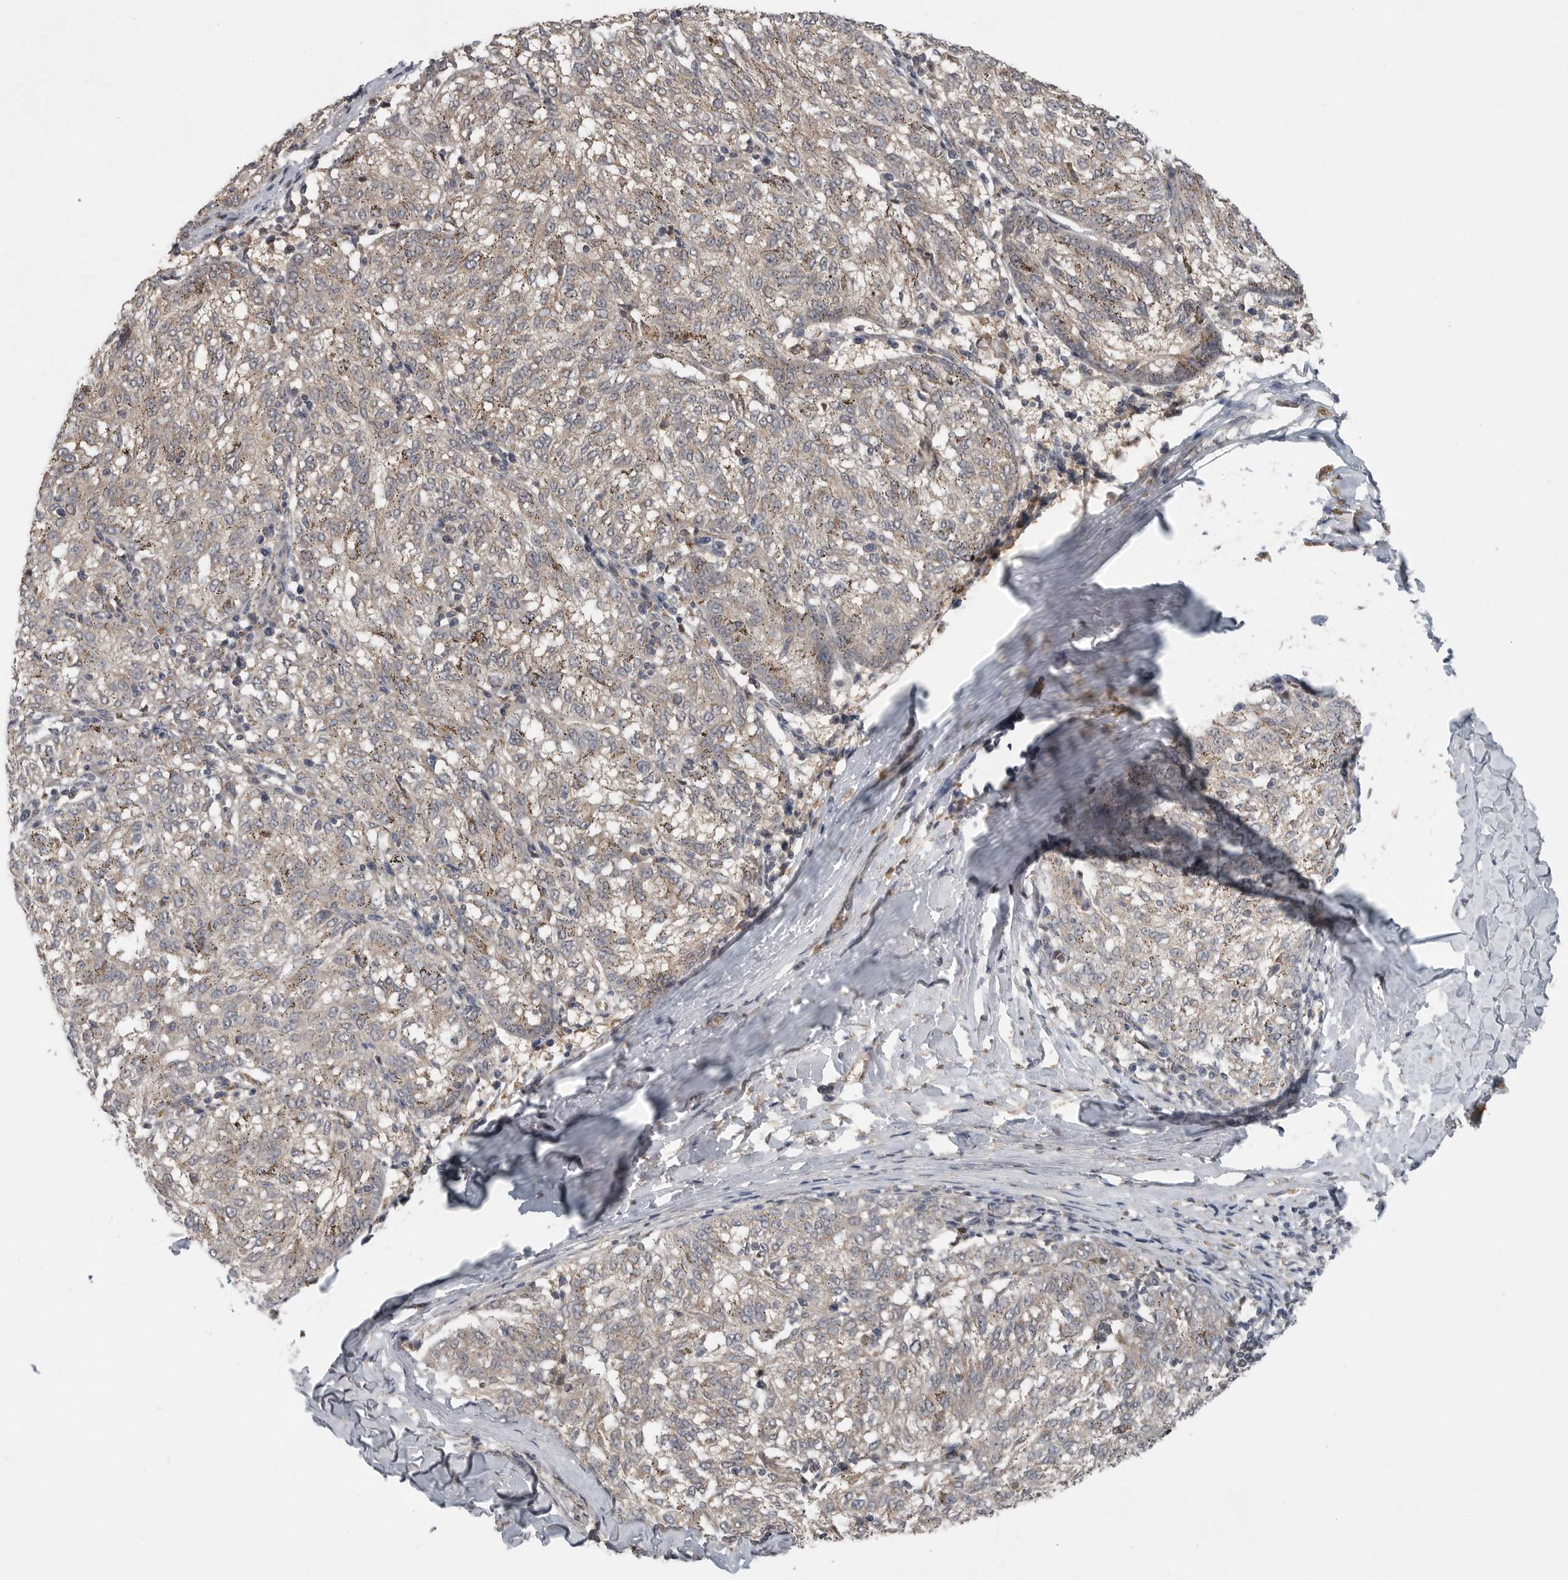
{"staining": {"intensity": "weak", "quantity": ">75%", "location": "cytoplasmic/membranous"}, "tissue": "melanoma", "cell_type": "Tumor cells", "image_type": "cancer", "snomed": [{"axis": "morphology", "description": "Malignant melanoma, NOS"}, {"axis": "topography", "description": "Skin"}], "caption": "Tumor cells display low levels of weak cytoplasmic/membranous expression in approximately >75% of cells in human malignant melanoma.", "gene": "SCP2", "patient": {"sex": "female", "age": 72}}